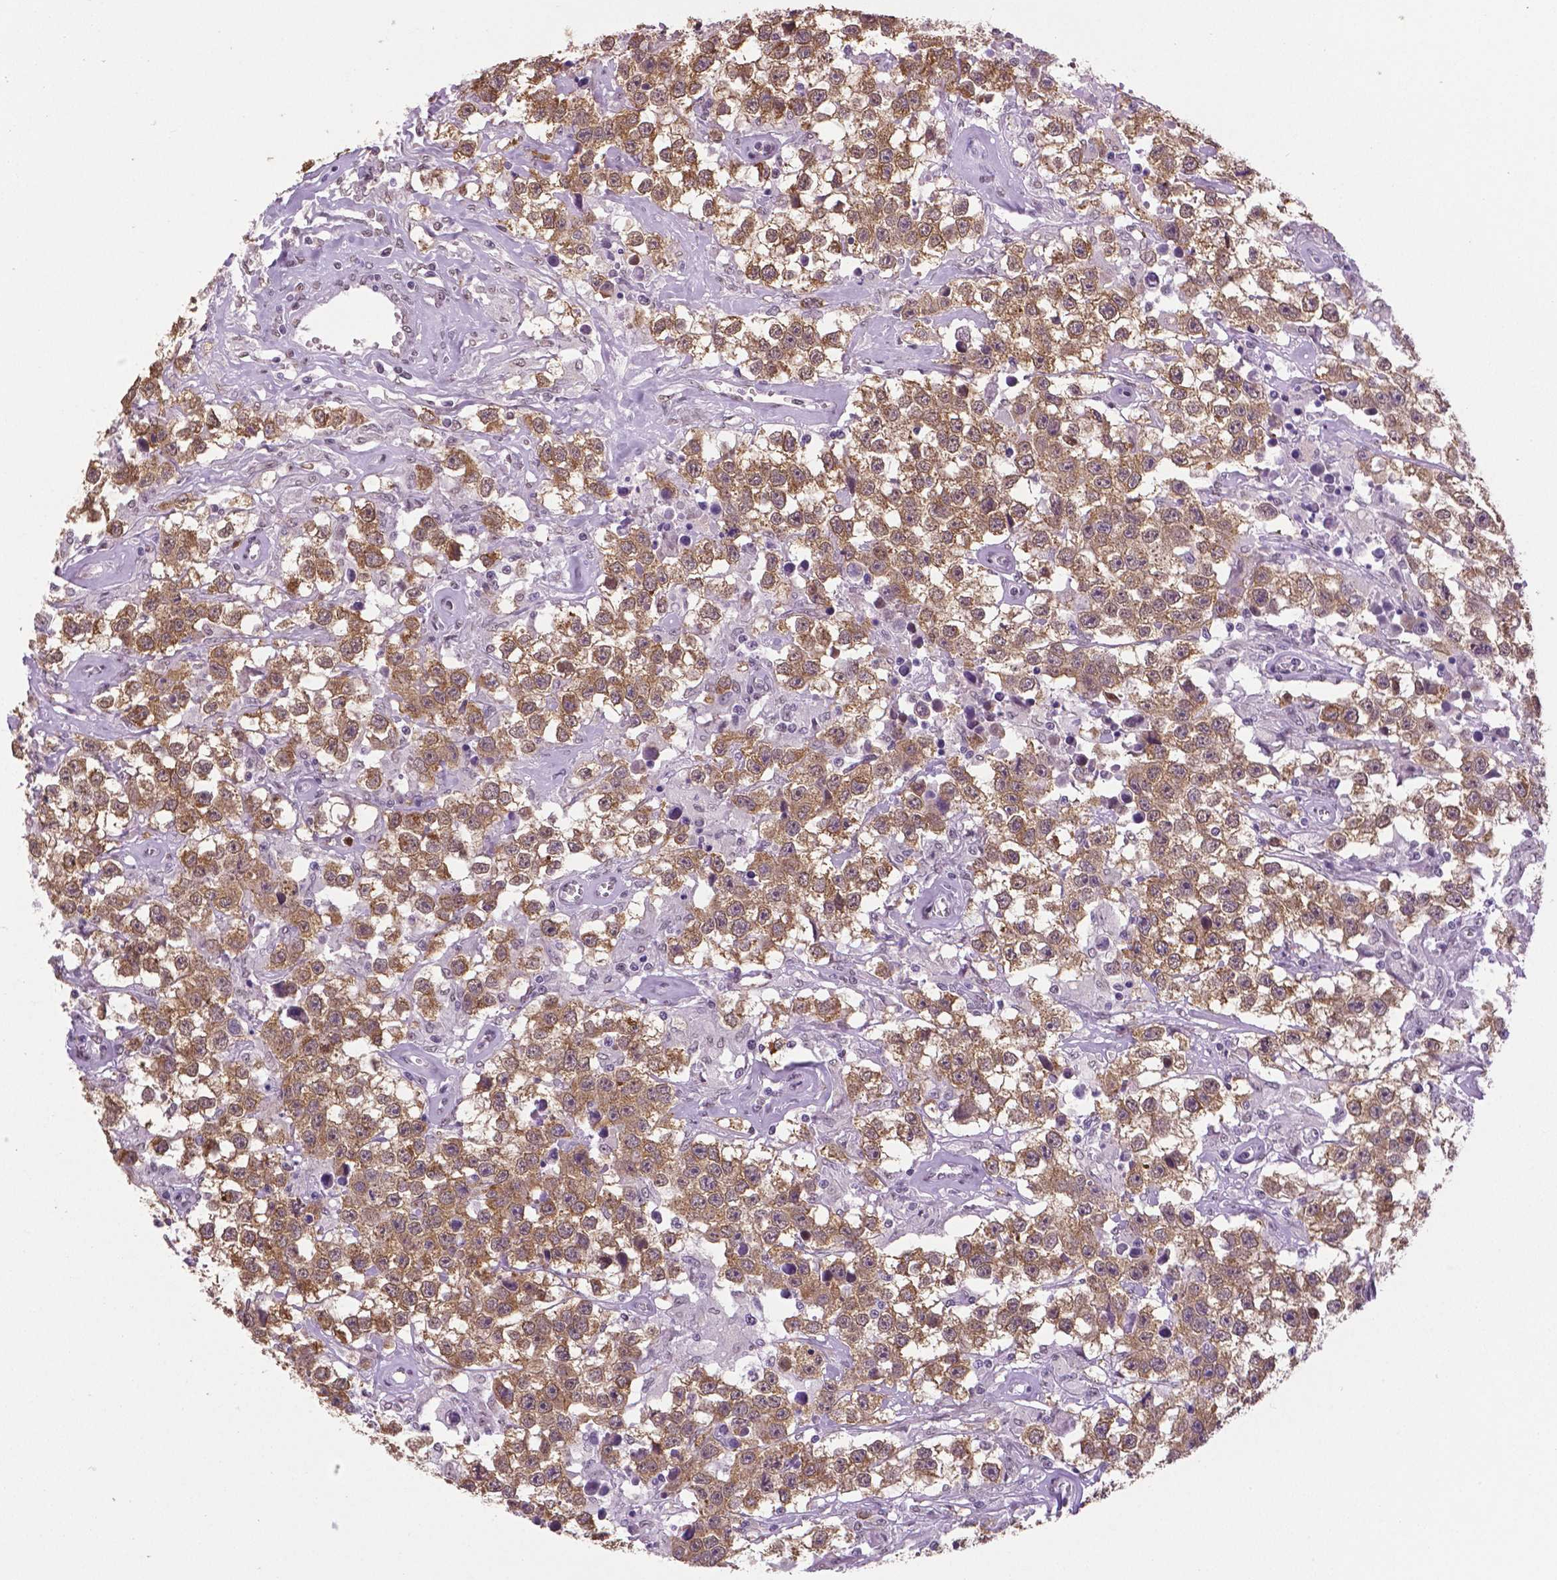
{"staining": {"intensity": "moderate", "quantity": ">75%", "location": "cytoplasmic/membranous"}, "tissue": "testis cancer", "cell_type": "Tumor cells", "image_type": "cancer", "snomed": [{"axis": "morphology", "description": "Seminoma, NOS"}, {"axis": "topography", "description": "Testis"}], "caption": "Immunohistochemical staining of human testis seminoma shows moderate cytoplasmic/membranous protein staining in approximately >75% of tumor cells.", "gene": "IGF2BP1", "patient": {"sex": "male", "age": 43}}